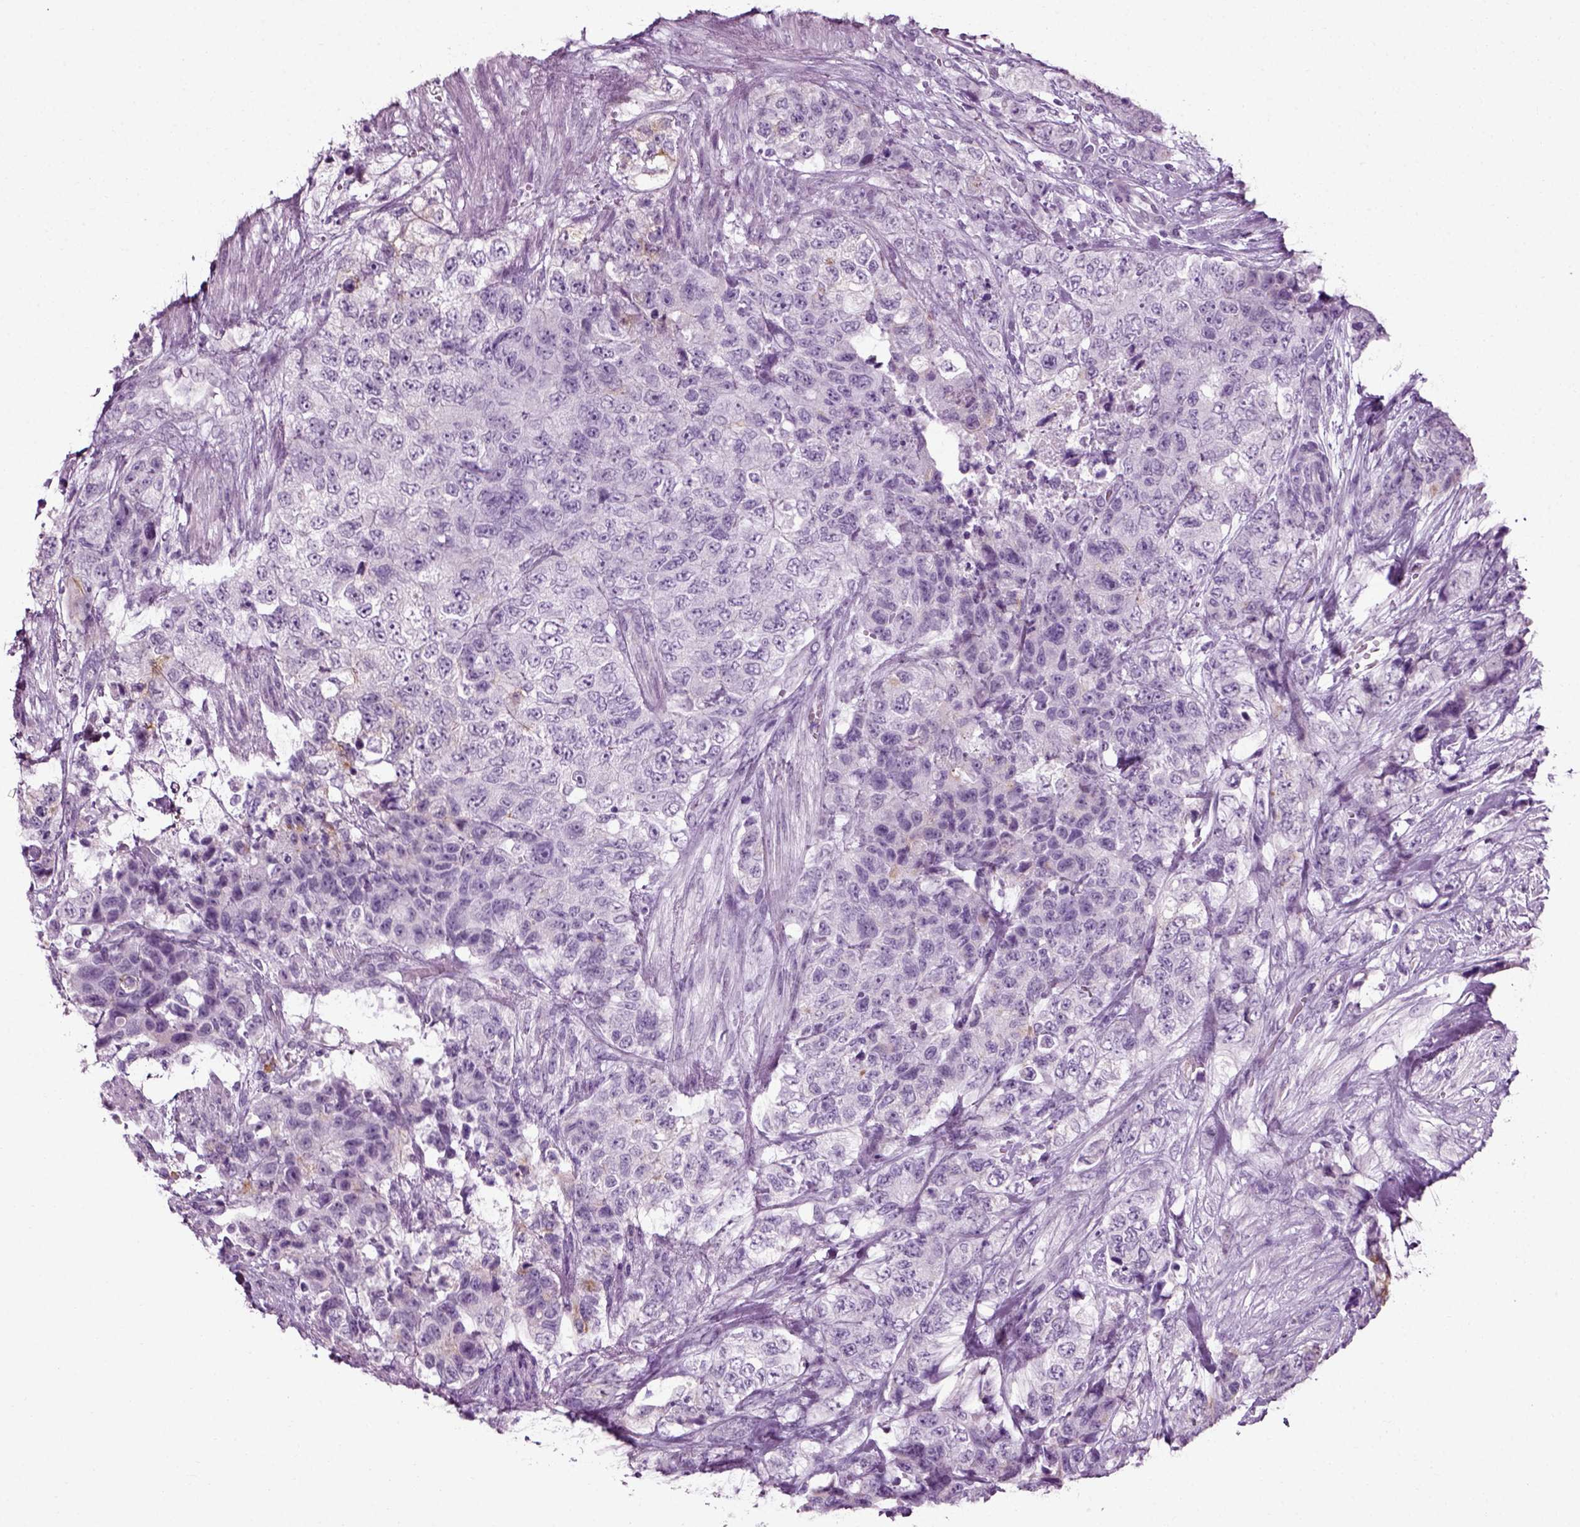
{"staining": {"intensity": "negative", "quantity": "none", "location": "none"}, "tissue": "urothelial cancer", "cell_type": "Tumor cells", "image_type": "cancer", "snomed": [{"axis": "morphology", "description": "Urothelial carcinoma, High grade"}, {"axis": "topography", "description": "Urinary bladder"}], "caption": "IHC photomicrograph of neoplastic tissue: urothelial carcinoma (high-grade) stained with DAB reveals no significant protein positivity in tumor cells.", "gene": "SLC26A8", "patient": {"sex": "female", "age": 78}}